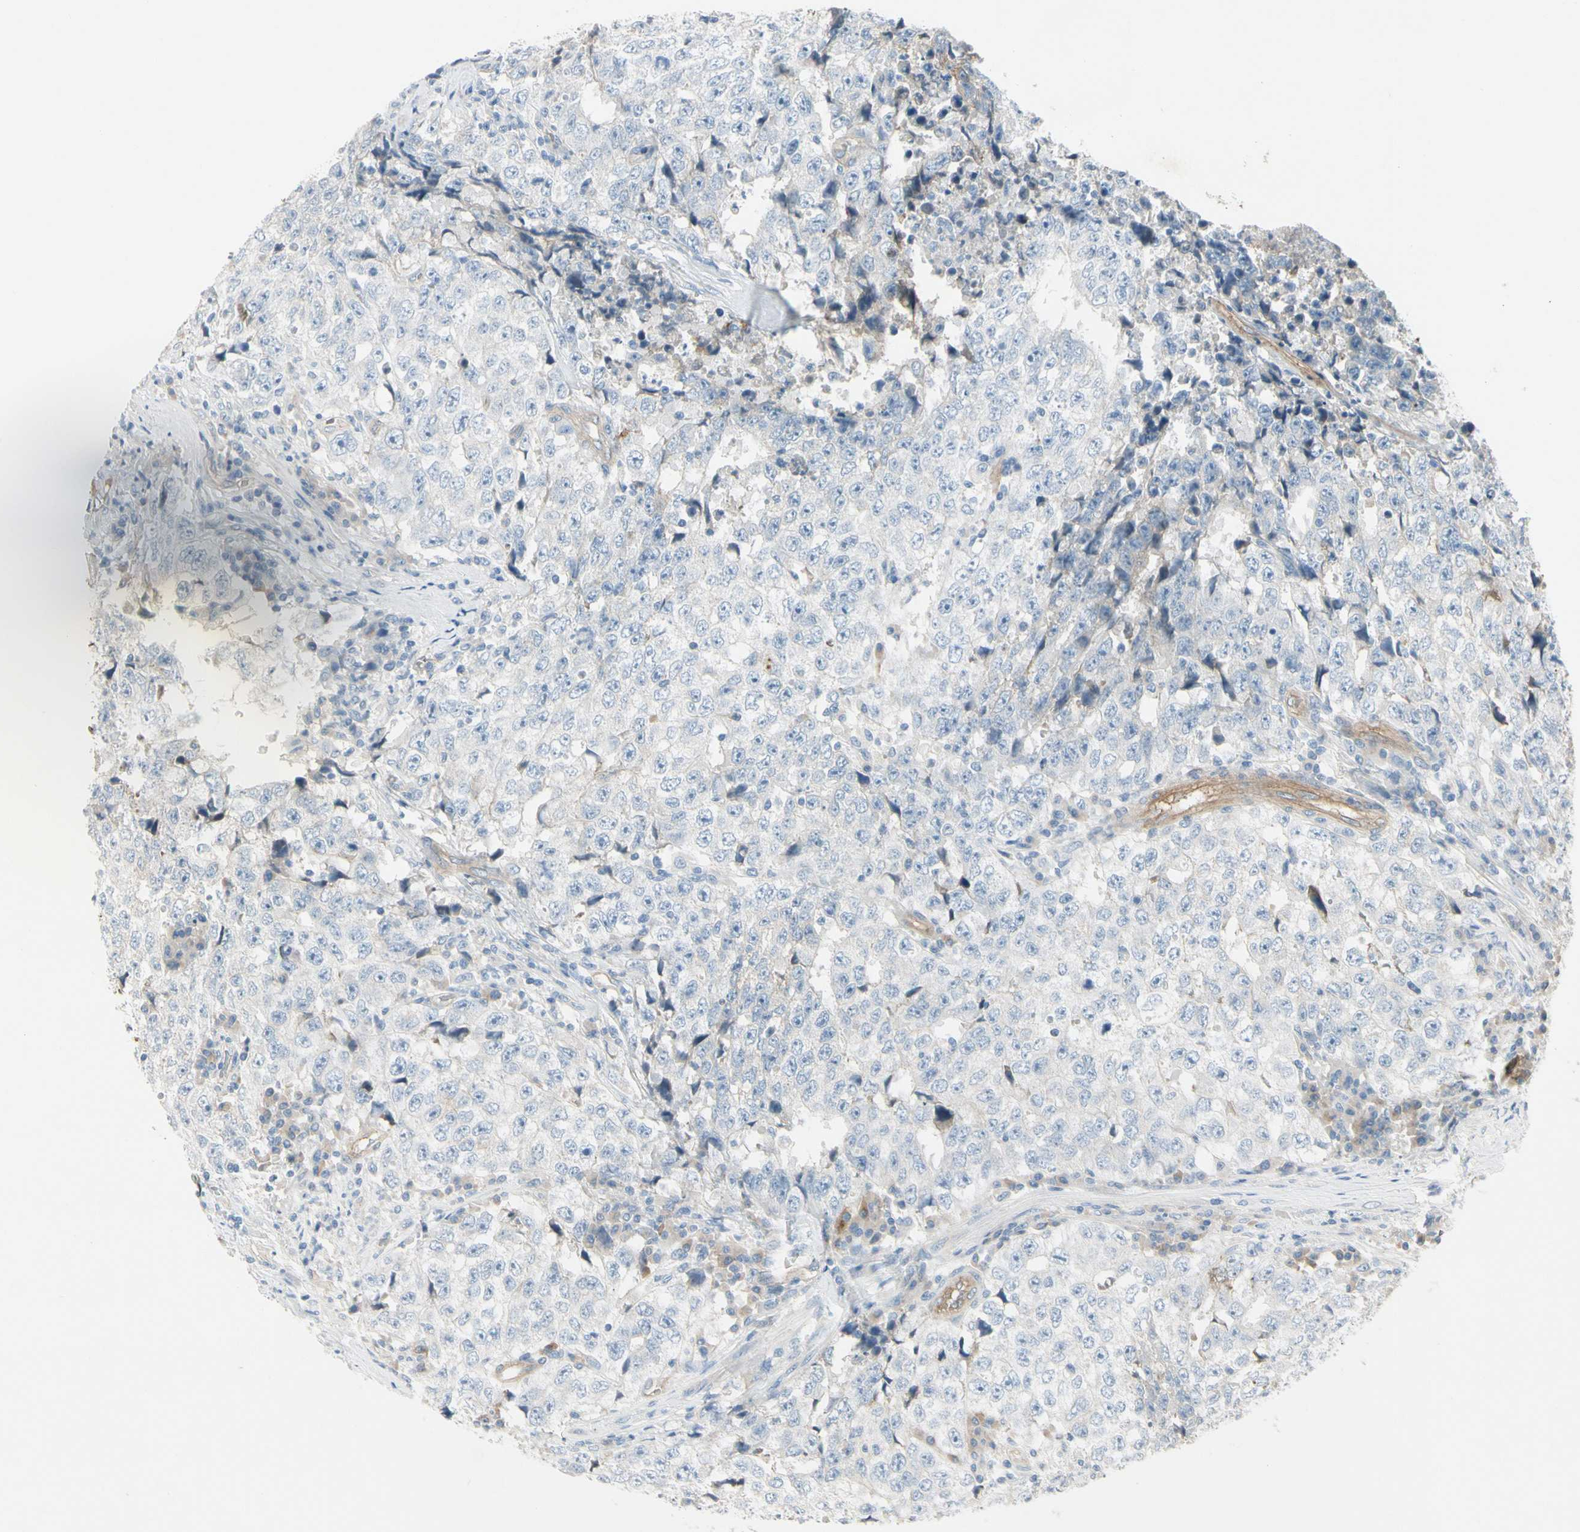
{"staining": {"intensity": "negative", "quantity": "none", "location": "none"}, "tissue": "testis cancer", "cell_type": "Tumor cells", "image_type": "cancer", "snomed": [{"axis": "morphology", "description": "Necrosis, NOS"}, {"axis": "morphology", "description": "Carcinoma, Embryonal, NOS"}, {"axis": "topography", "description": "Testis"}], "caption": "The IHC image has no significant expression in tumor cells of testis cancer (embryonal carcinoma) tissue.", "gene": "ITGA3", "patient": {"sex": "male", "age": 19}}